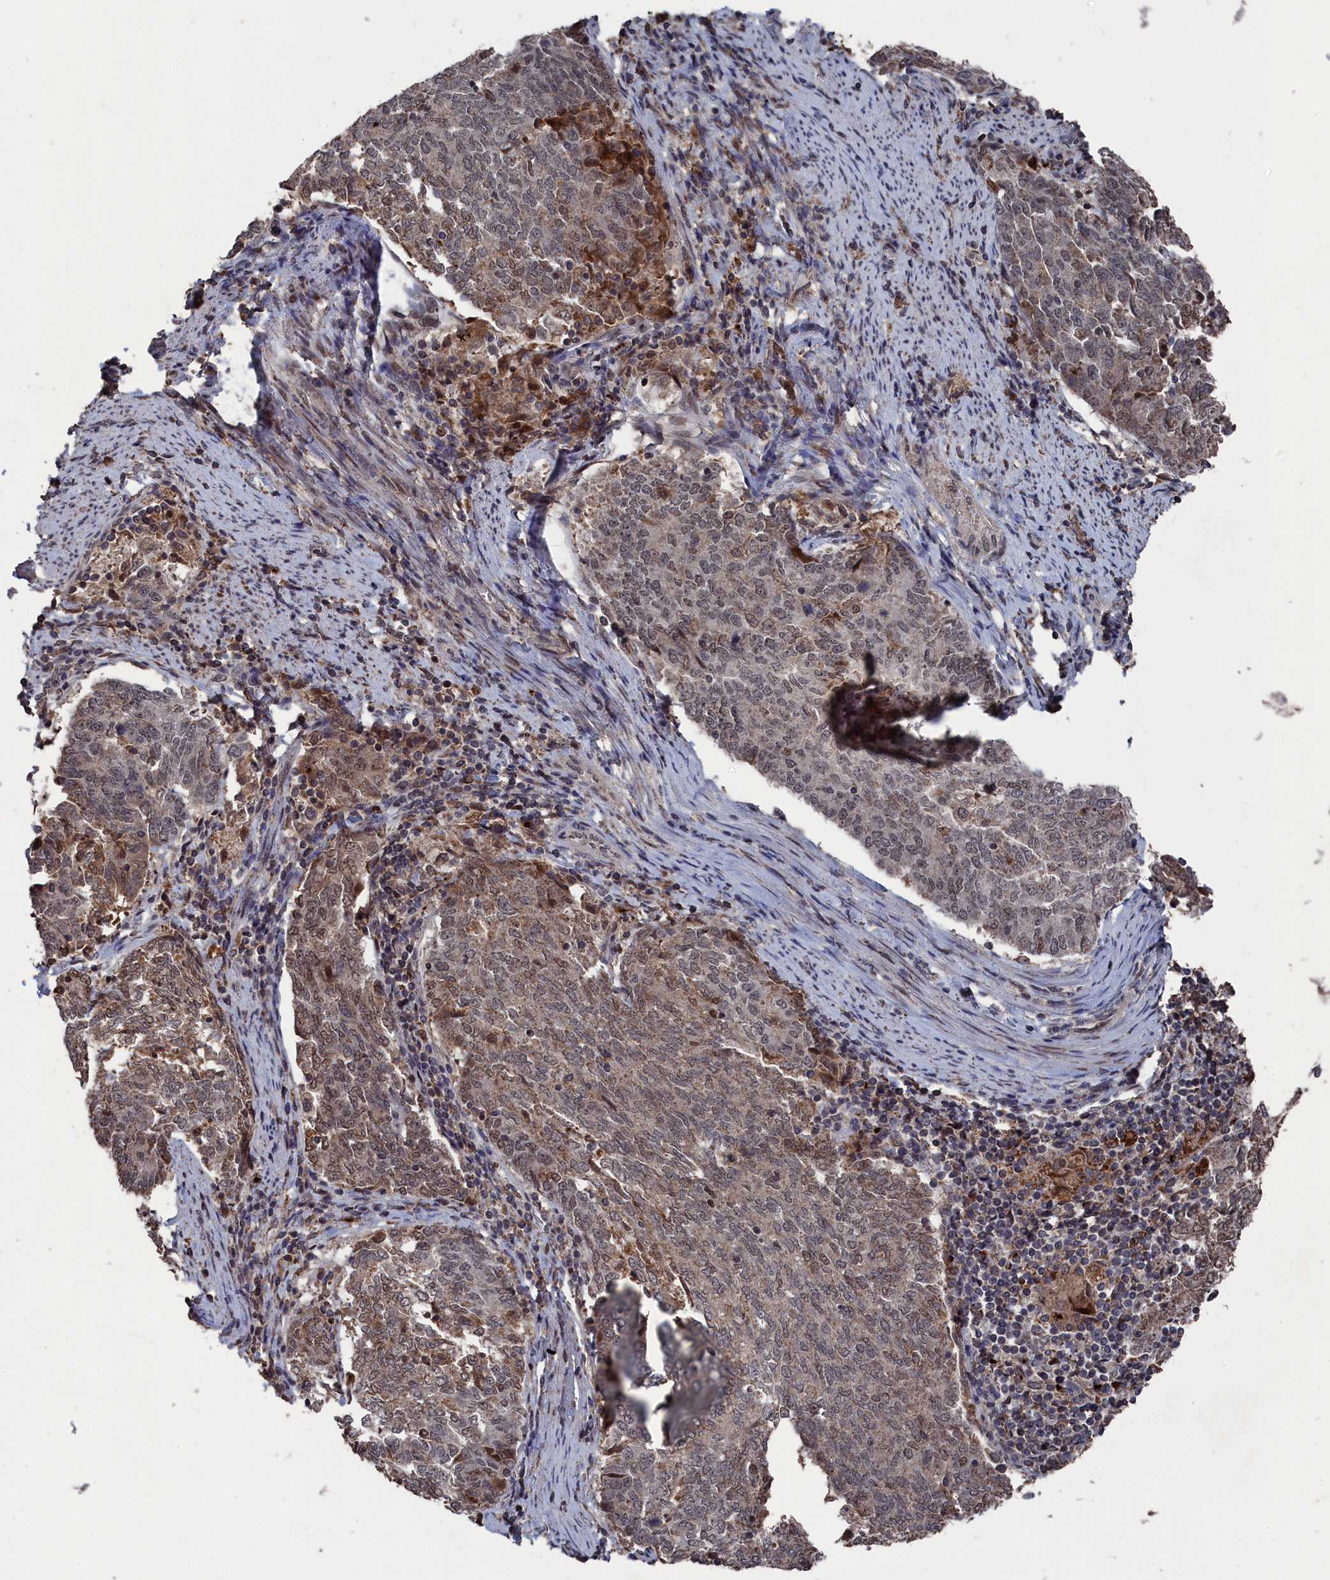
{"staining": {"intensity": "moderate", "quantity": "25%-75%", "location": "cytoplasmic/membranous,nuclear"}, "tissue": "endometrial cancer", "cell_type": "Tumor cells", "image_type": "cancer", "snomed": [{"axis": "morphology", "description": "Adenocarcinoma, NOS"}, {"axis": "topography", "description": "Endometrium"}], "caption": "Immunohistochemical staining of endometrial adenocarcinoma reveals medium levels of moderate cytoplasmic/membranous and nuclear protein positivity in about 25%-75% of tumor cells. The staining is performed using DAB (3,3'-diaminobenzidine) brown chromogen to label protein expression. The nuclei are counter-stained blue using hematoxylin.", "gene": "CEACAM21", "patient": {"sex": "female", "age": 80}}